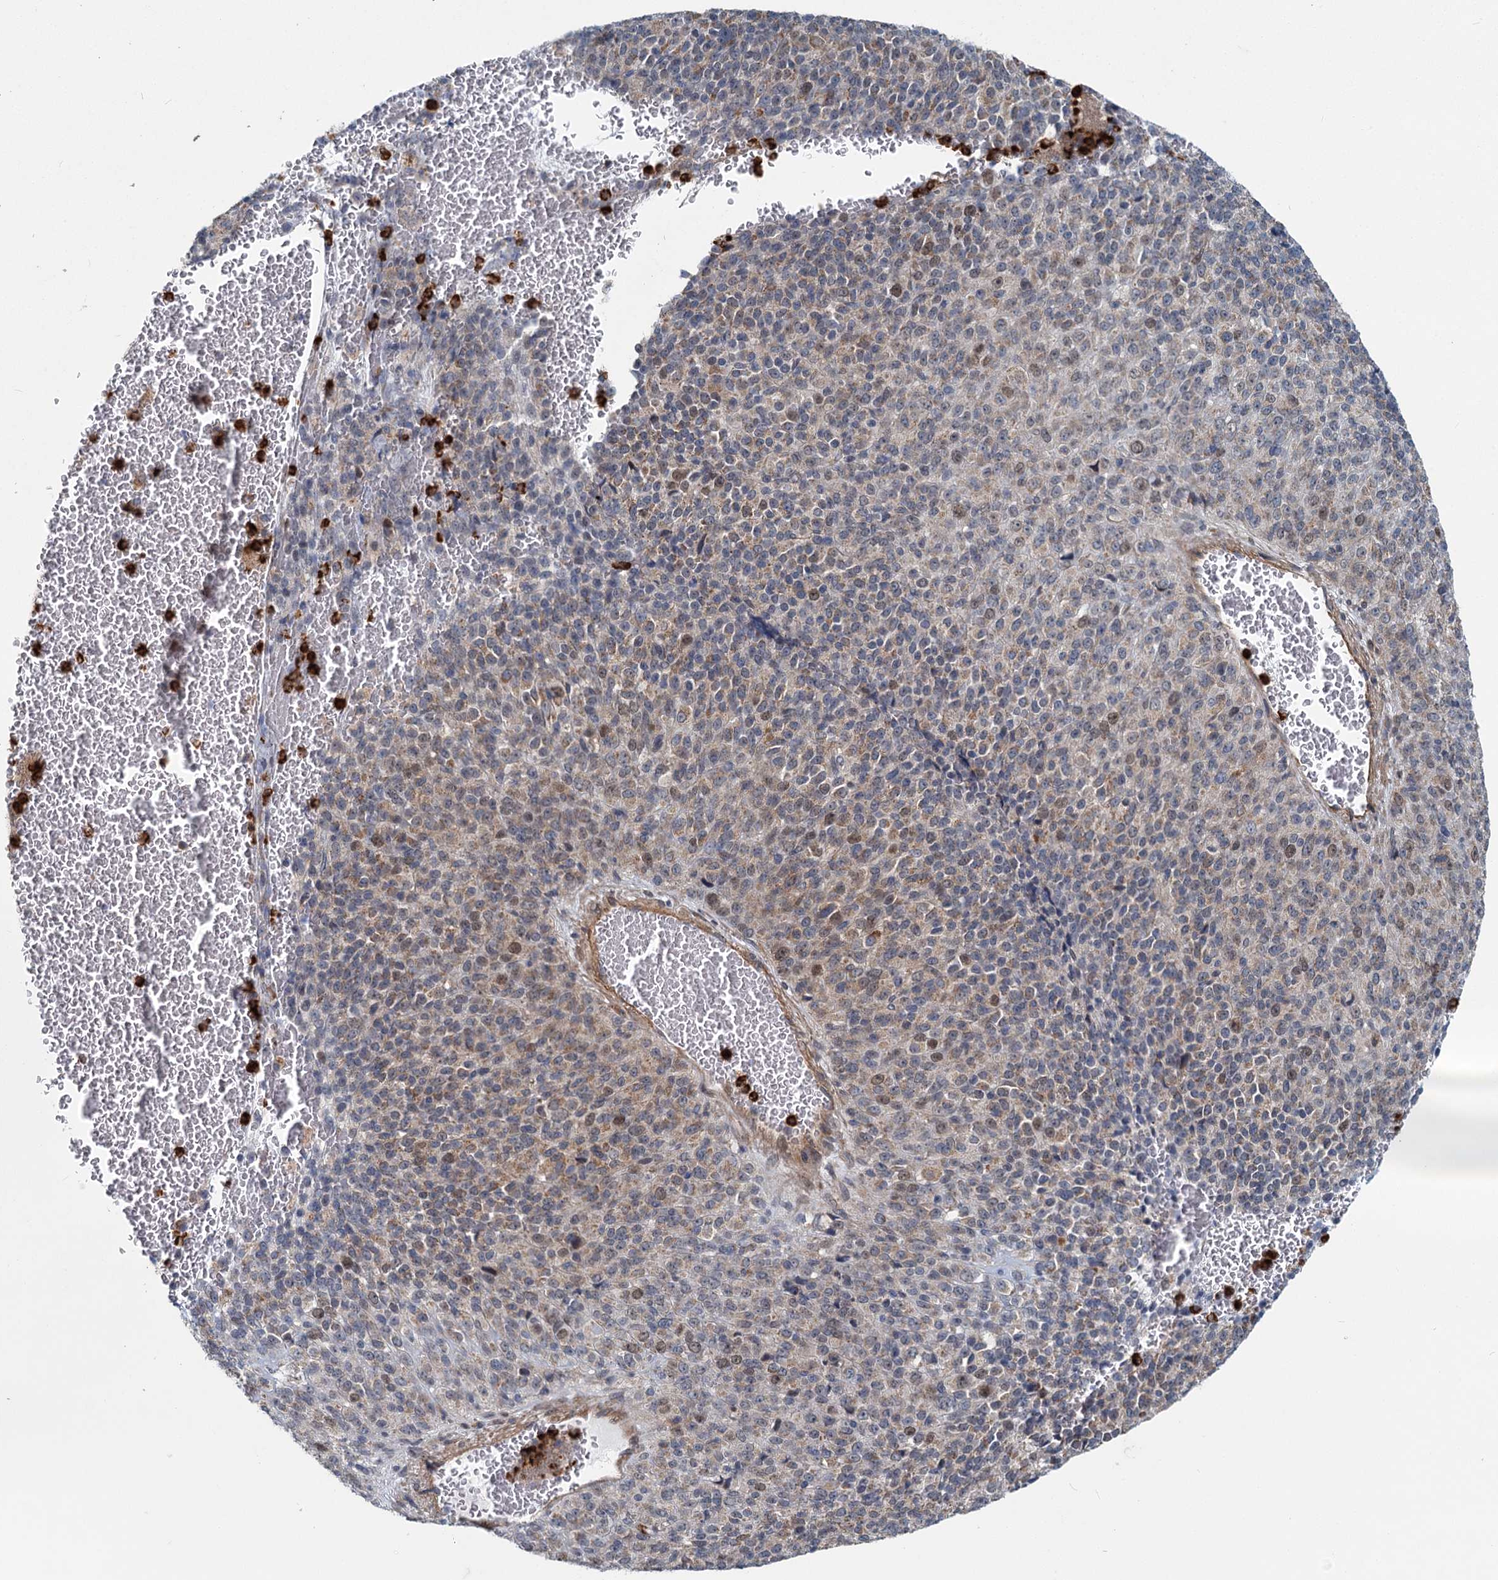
{"staining": {"intensity": "weak", "quantity": "25%-75%", "location": "cytoplasmic/membranous"}, "tissue": "melanoma", "cell_type": "Tumor cells", "image_type": "cancer", "snomed": [{"axis": "morphology", "description": "Malignant melanoma, Metastatic site"}, {"axis": "topography", "description": "Brain"}], "caption": "Malignant melanoma (metastatic site) stained with DAB (3,3'-diaminobenzidine) immunohistochemistry (IHC) shows low levels of weak cytoplasmic/membranous positivity in about 25%-75% of tumor cells.", "gene": "ADCY2", "patient": {"sex": "female", "age": 56}}